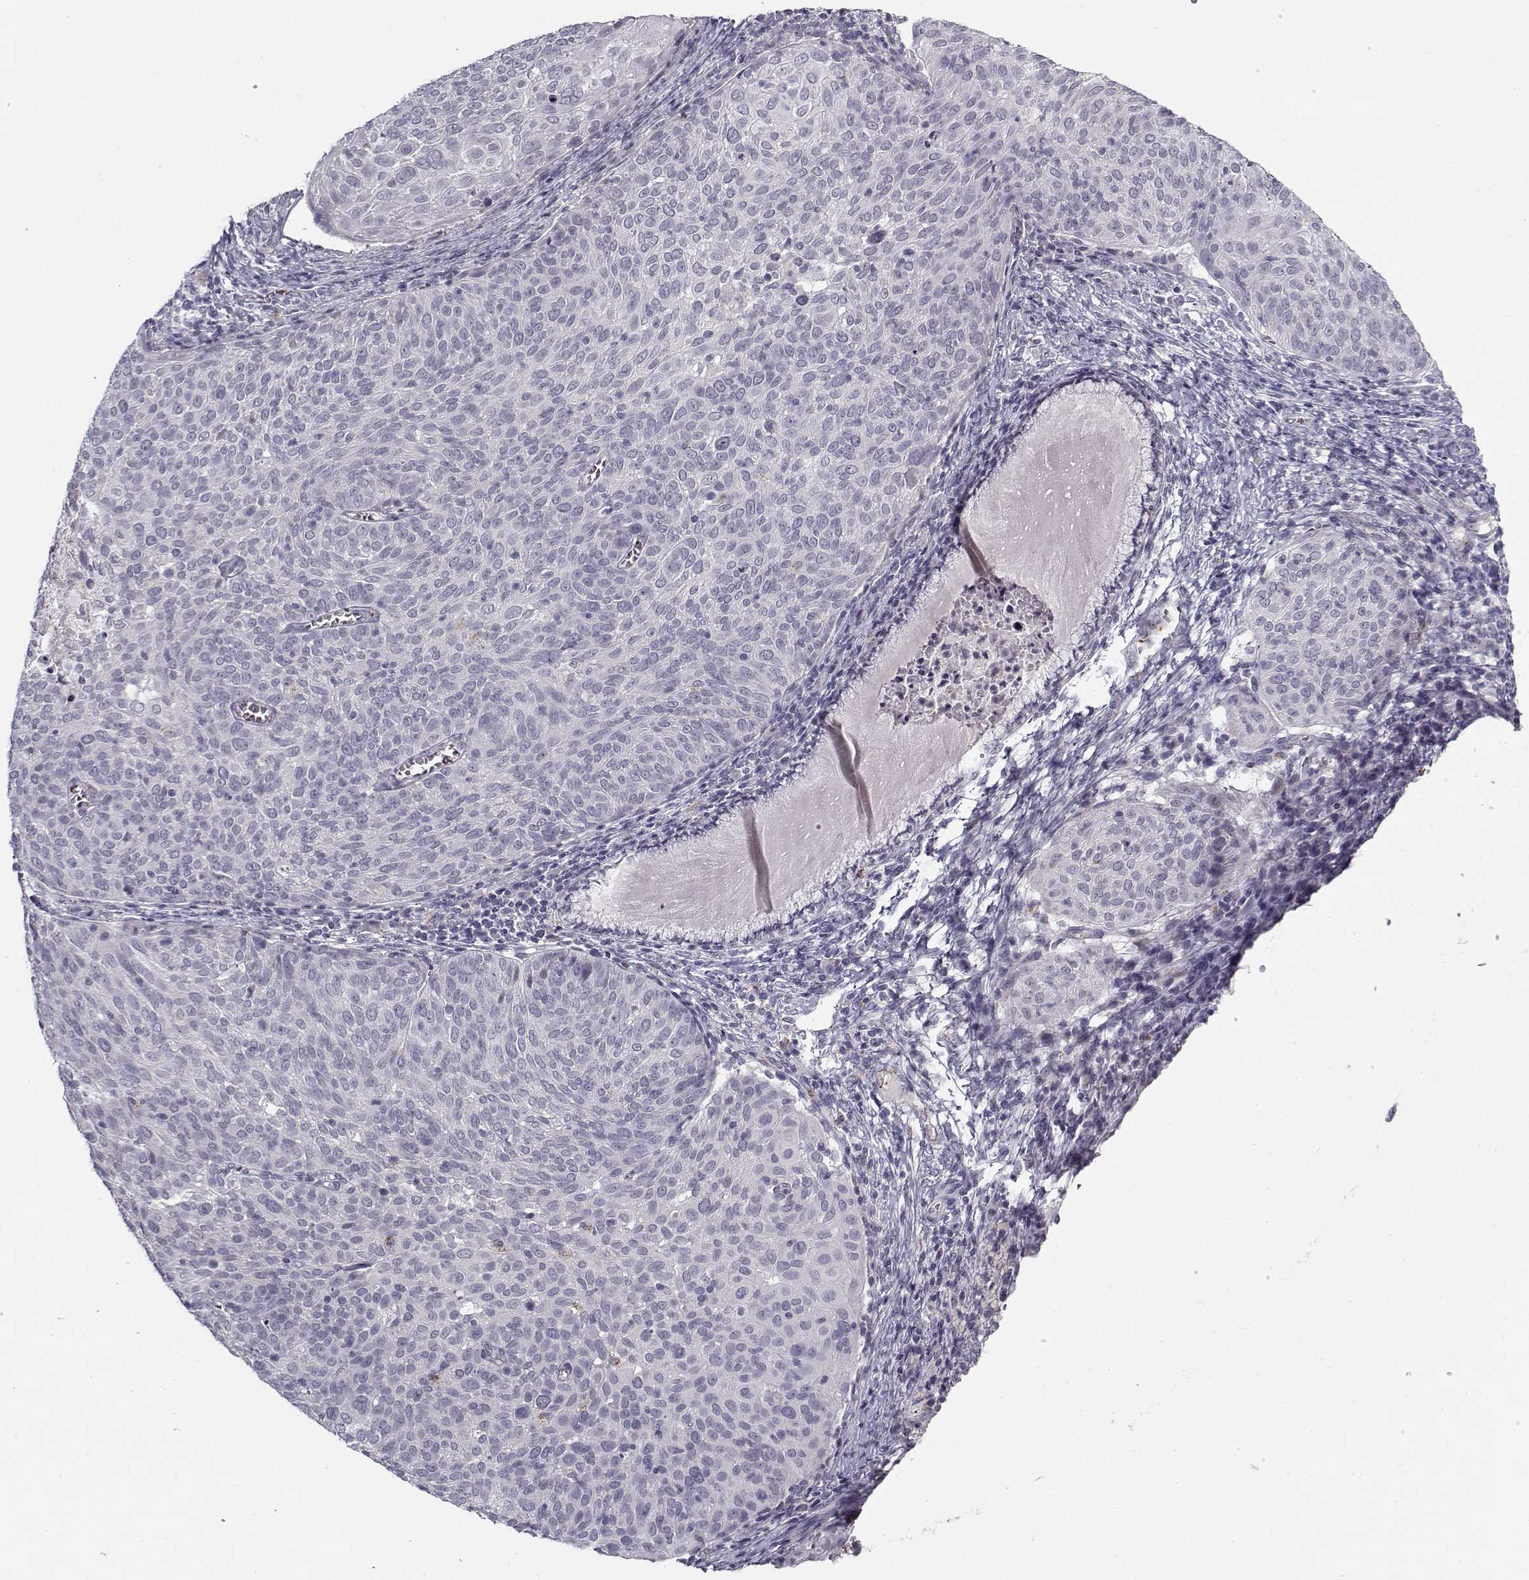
{"staining": {"intensity": "negative", "quantity": "none", "location": "none"}, "tissue": "cervical cancer", "cell_type": "Tumor cells", "image_type": "cancer", "snomed": [{"axis": "morphology", "description": "Squamous cell carcinoma, NOS"}, {"axis": "topography", "description": "Cervix"}], "caption": "Human cervical cancer stained for a protein using IHC shows no positivity in tumor cells.", "gene": "SNCA", "patient": {"sex": "female", "age": 39}}